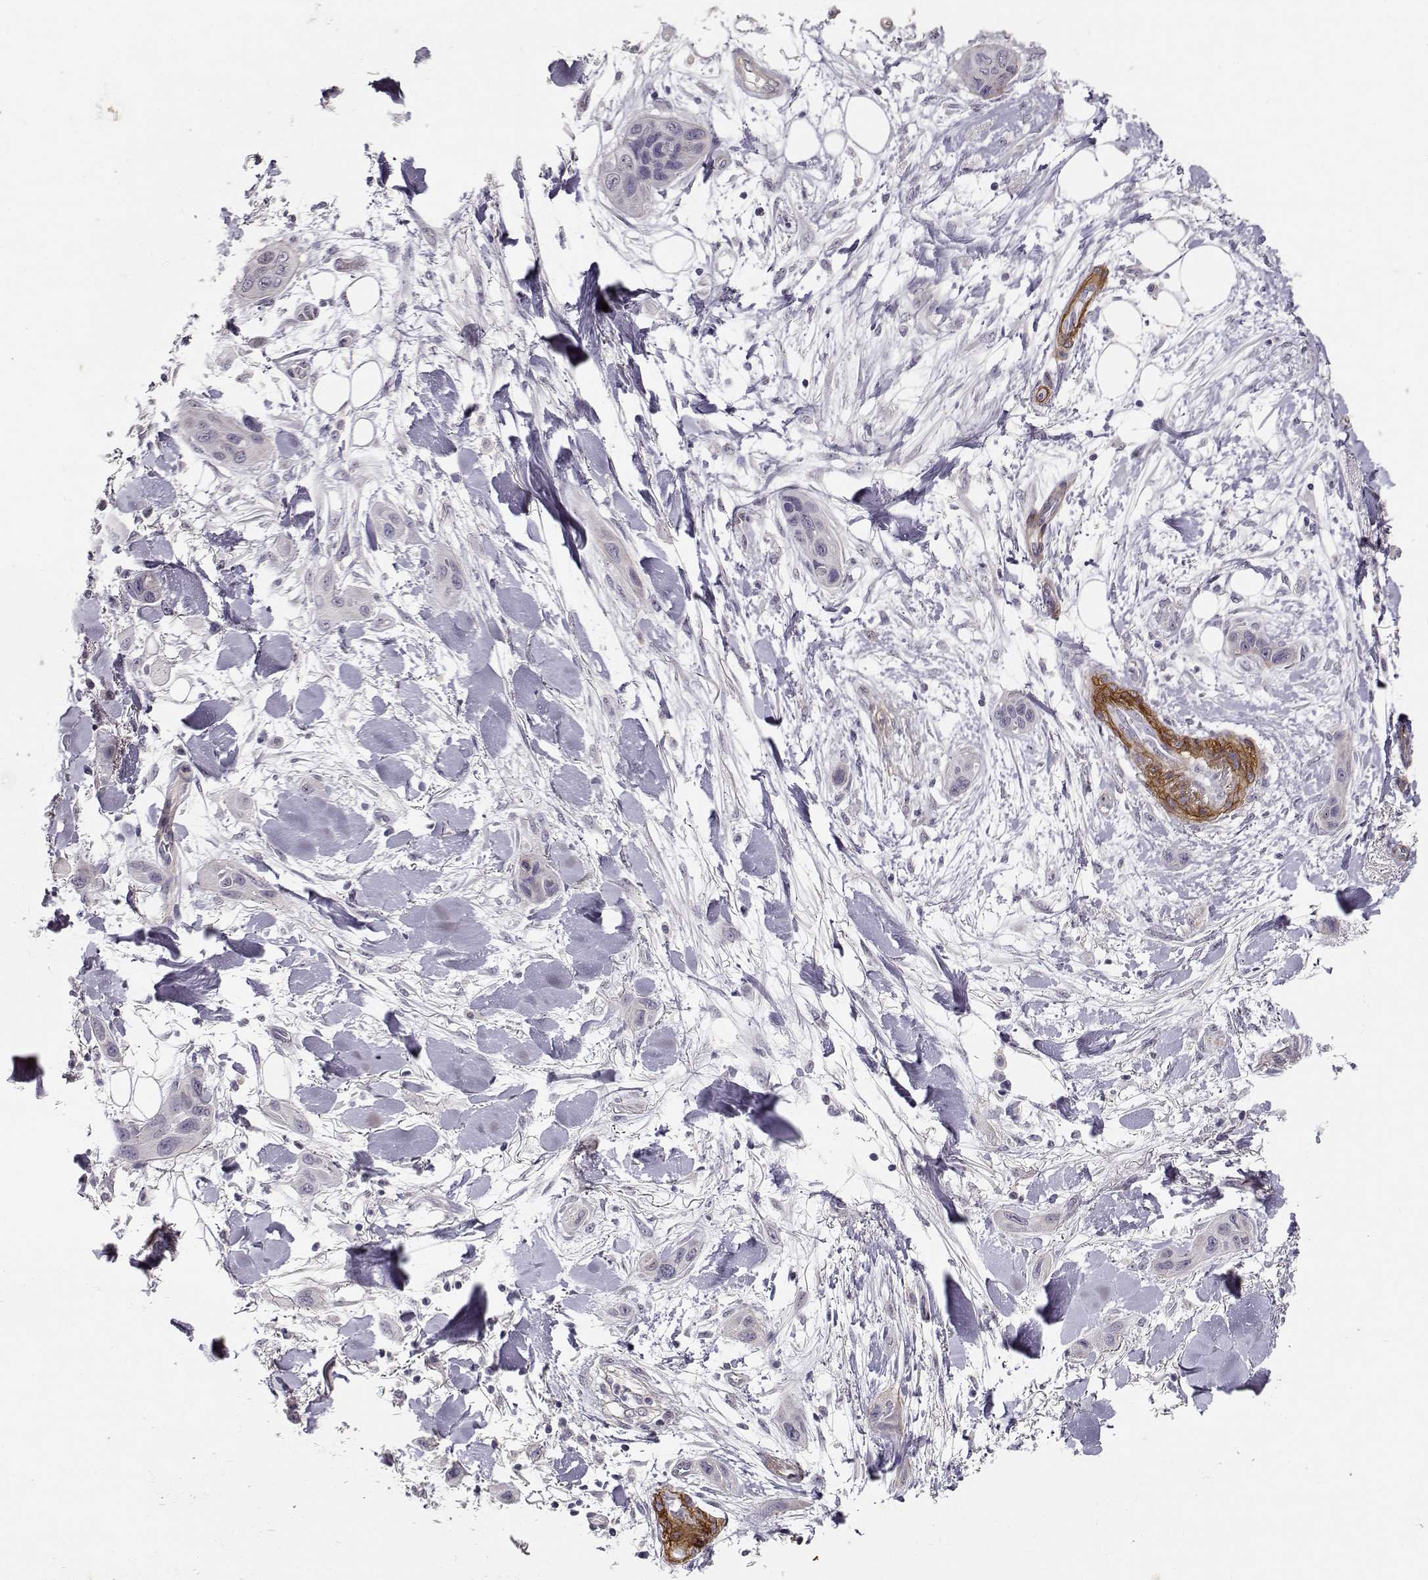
{"staining": {"intensity": "negative", "quantity": "none", "location": "none"}, "tissue": "skin cancer", "cell_type": "Tumor cells", "image_type": "cancer", "snomed": [{"axis": "morphology", "description": "Squamous cell carcinoma, NOS"}, {"axis": "topography", "description": "Skin"}], "caption": "IHC photomicrograph of human squamous cell carcinoma (skin) stained for a protein (brown), which displays no positivity in tumor cells.", "gene": "LAMA5", "patient": {"sex": "male", "age": 79}}